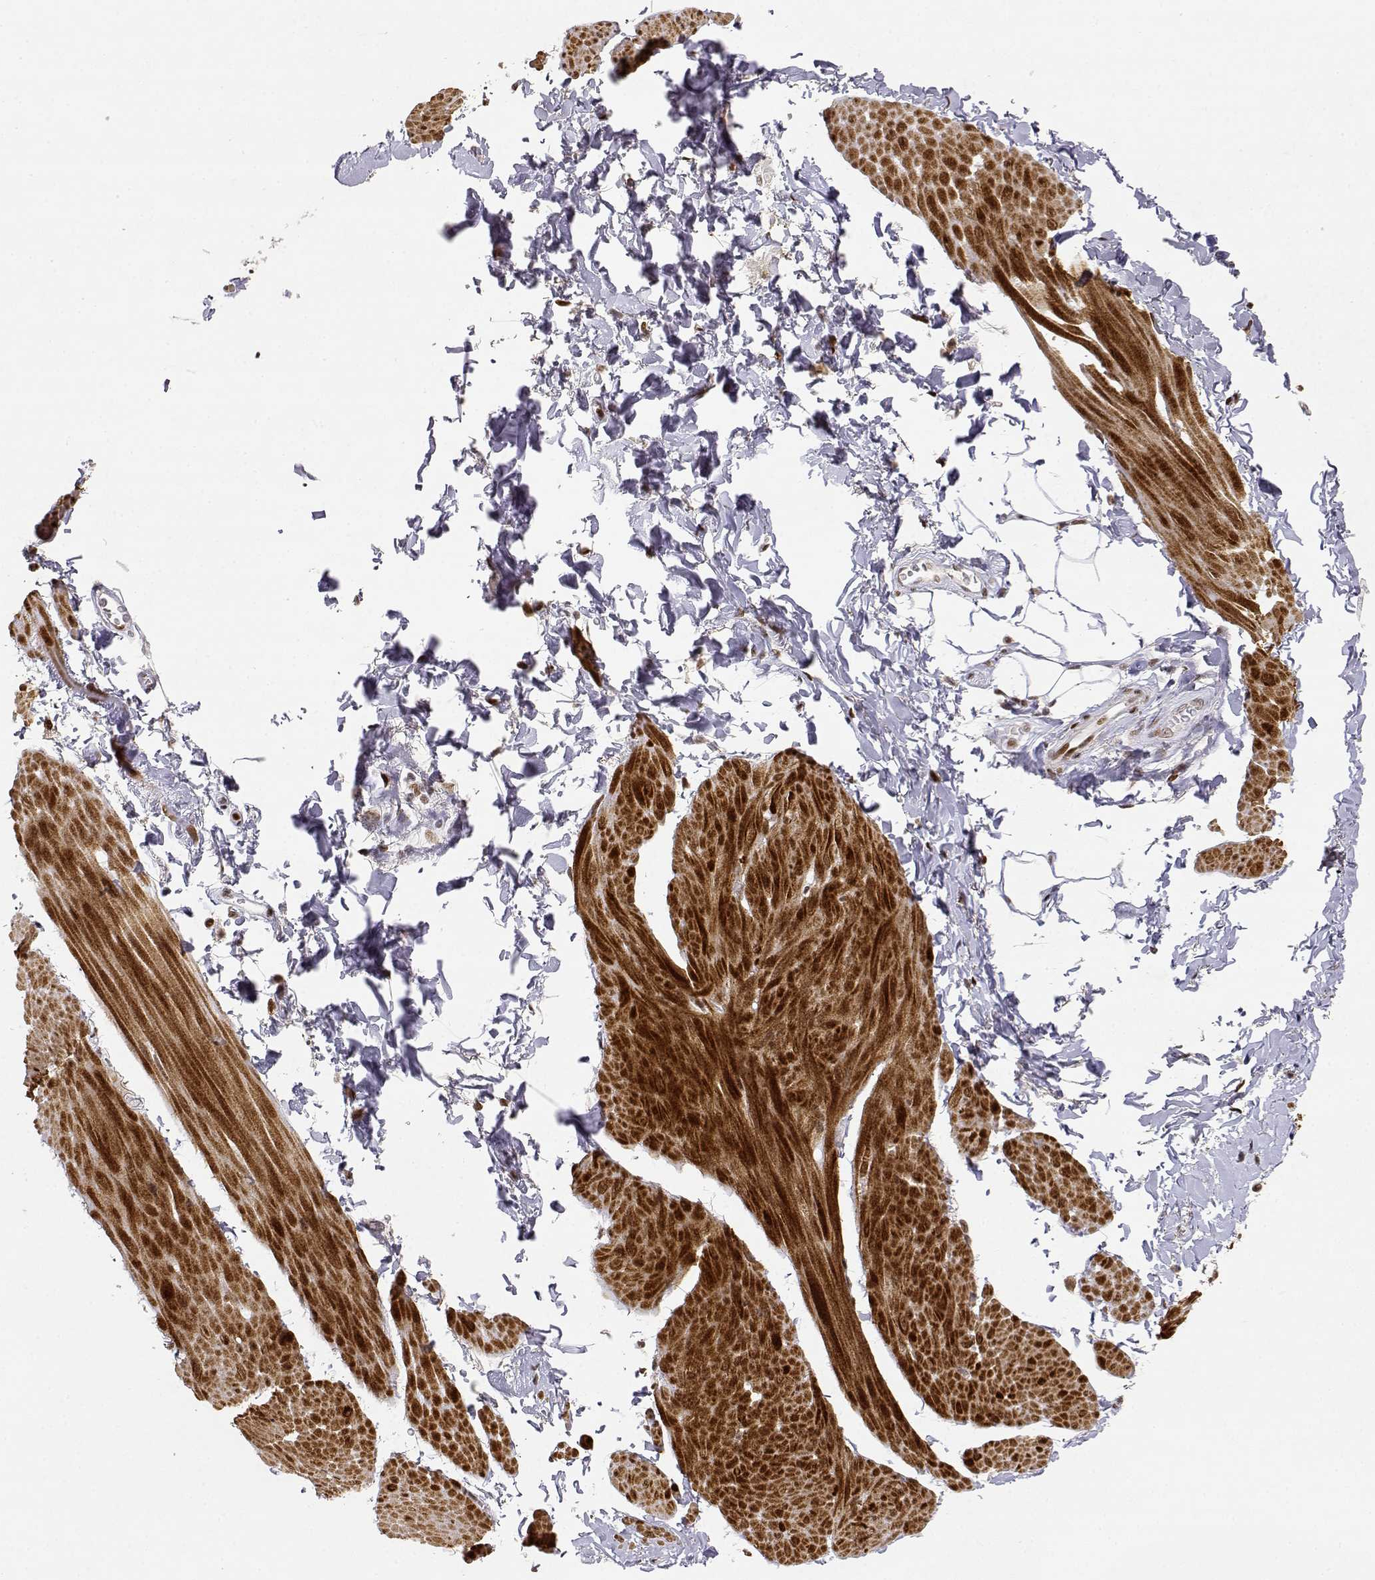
{"staining": {"intensity": "moderate", "quantity": ">75%", "location": "nuclear"}, "tissue": "smooth muscle", "cell_type": "Smooth muscle cells", "image_type": "normal", "snomed": [{"axis": "morphology", "description": "Normal tissue, NOS"}, {"axis": "topography", "description": "Adipose tissue"}, {"axis": "topography", "description": "Smooth muscle"}, {"axis": "topography", "description": "Peripheral nerve tissue"}], "caption": "Smooth muscle cells show medium levels of moderate nuclear staining in about >75% of cells in normal human smooth muscle.", "gene": "RSF1", "patient": {"sex": "male", "age": 83}}